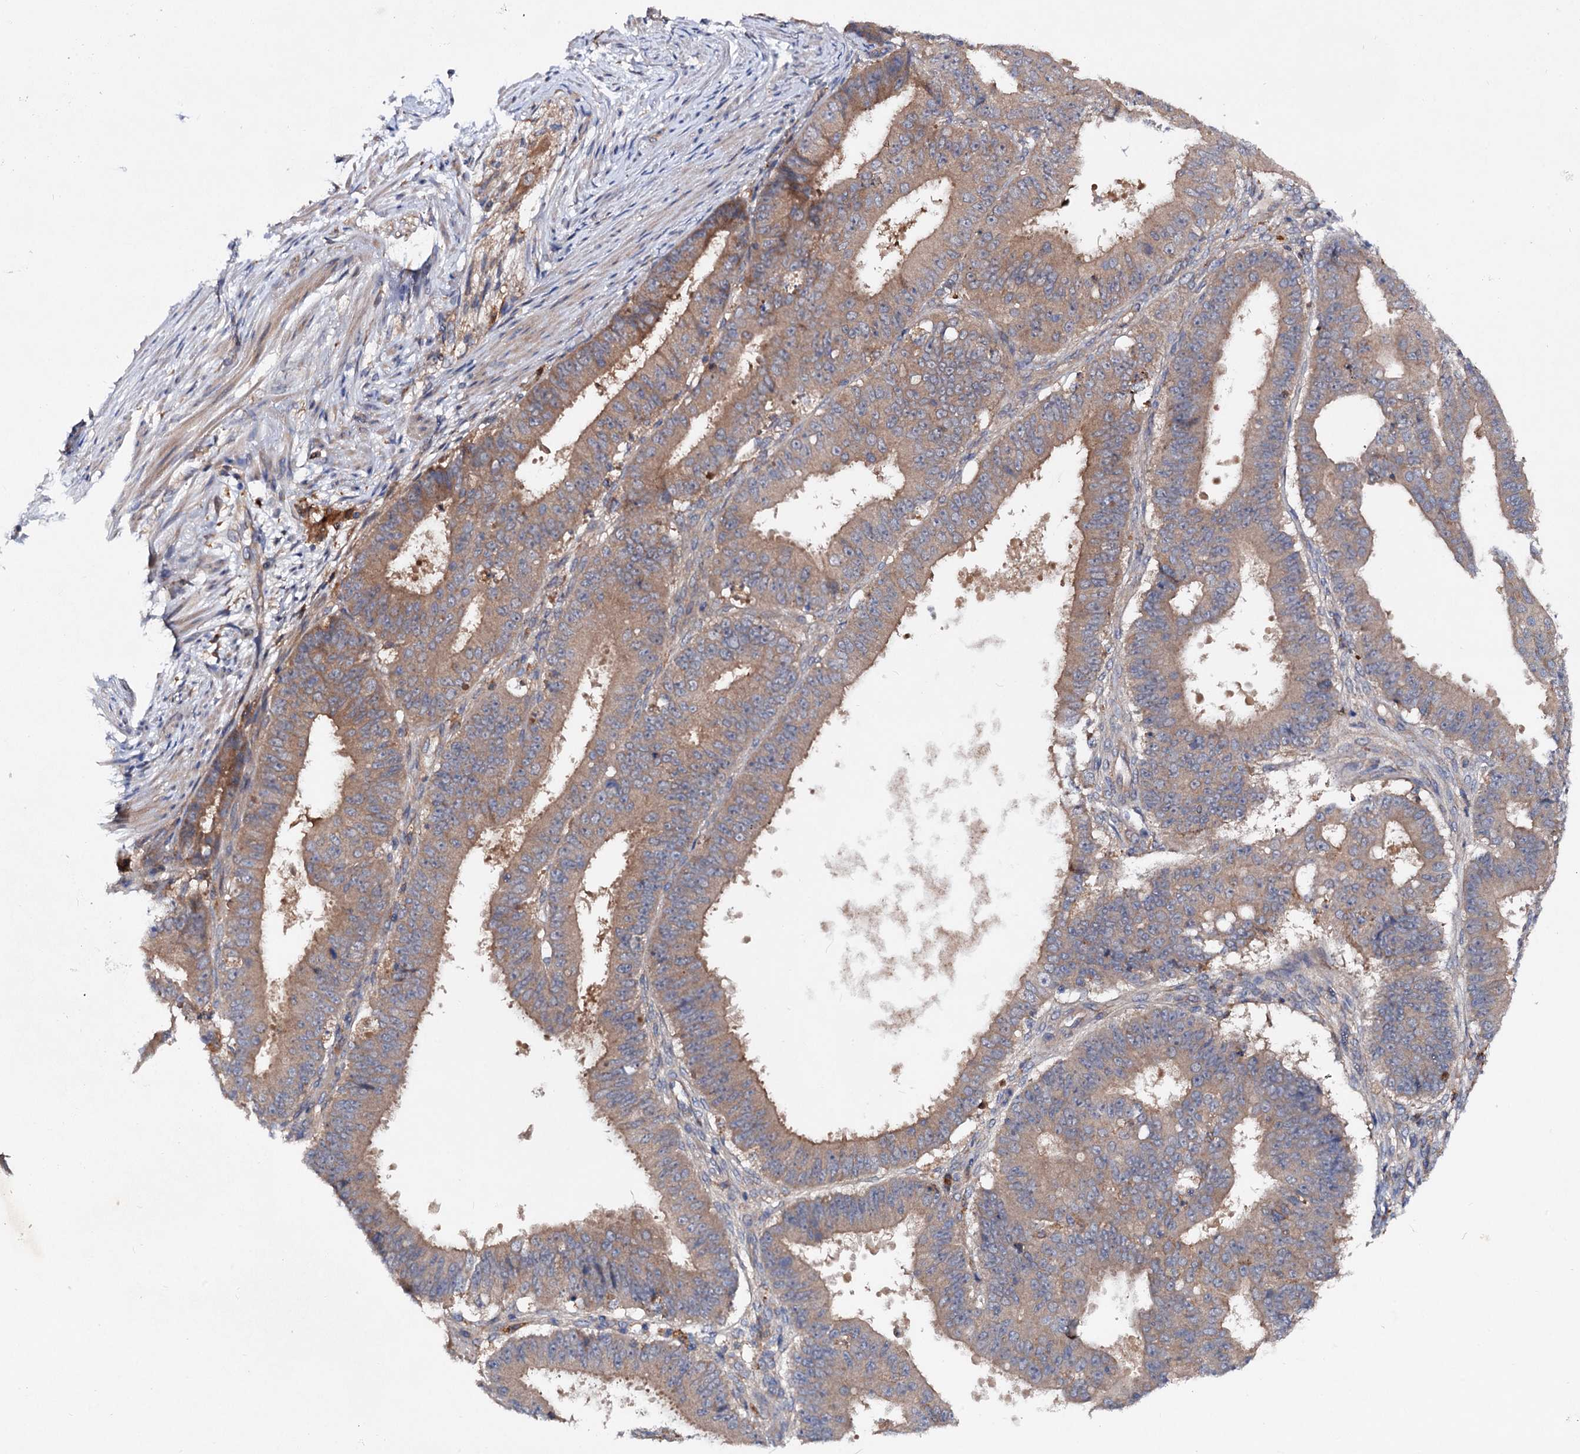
{"staining": {"intensity": "weak", "quantity": ">75%", "location": "cytoplasmic/membranous"}, "tissue": "ovarian cancer", "cell_type": "Tumor cells", "image_type": "cancer", "snomed": [{"axis": "morphology", "description": "Carcinoma, endometroid"}, {"axis": "topography", "description": "Appendix"}, {"axis": "topography", "description": "Ovary"}], "caption": "This is an image of immunohistochemistry (IHC) staining of endometroid carcinoma (ovarian), which shows weak staining in the cytoplasmic/membranous of tumor cells.", "gene": "VPS29", "patient": {"sex": "female", "age": 42}}